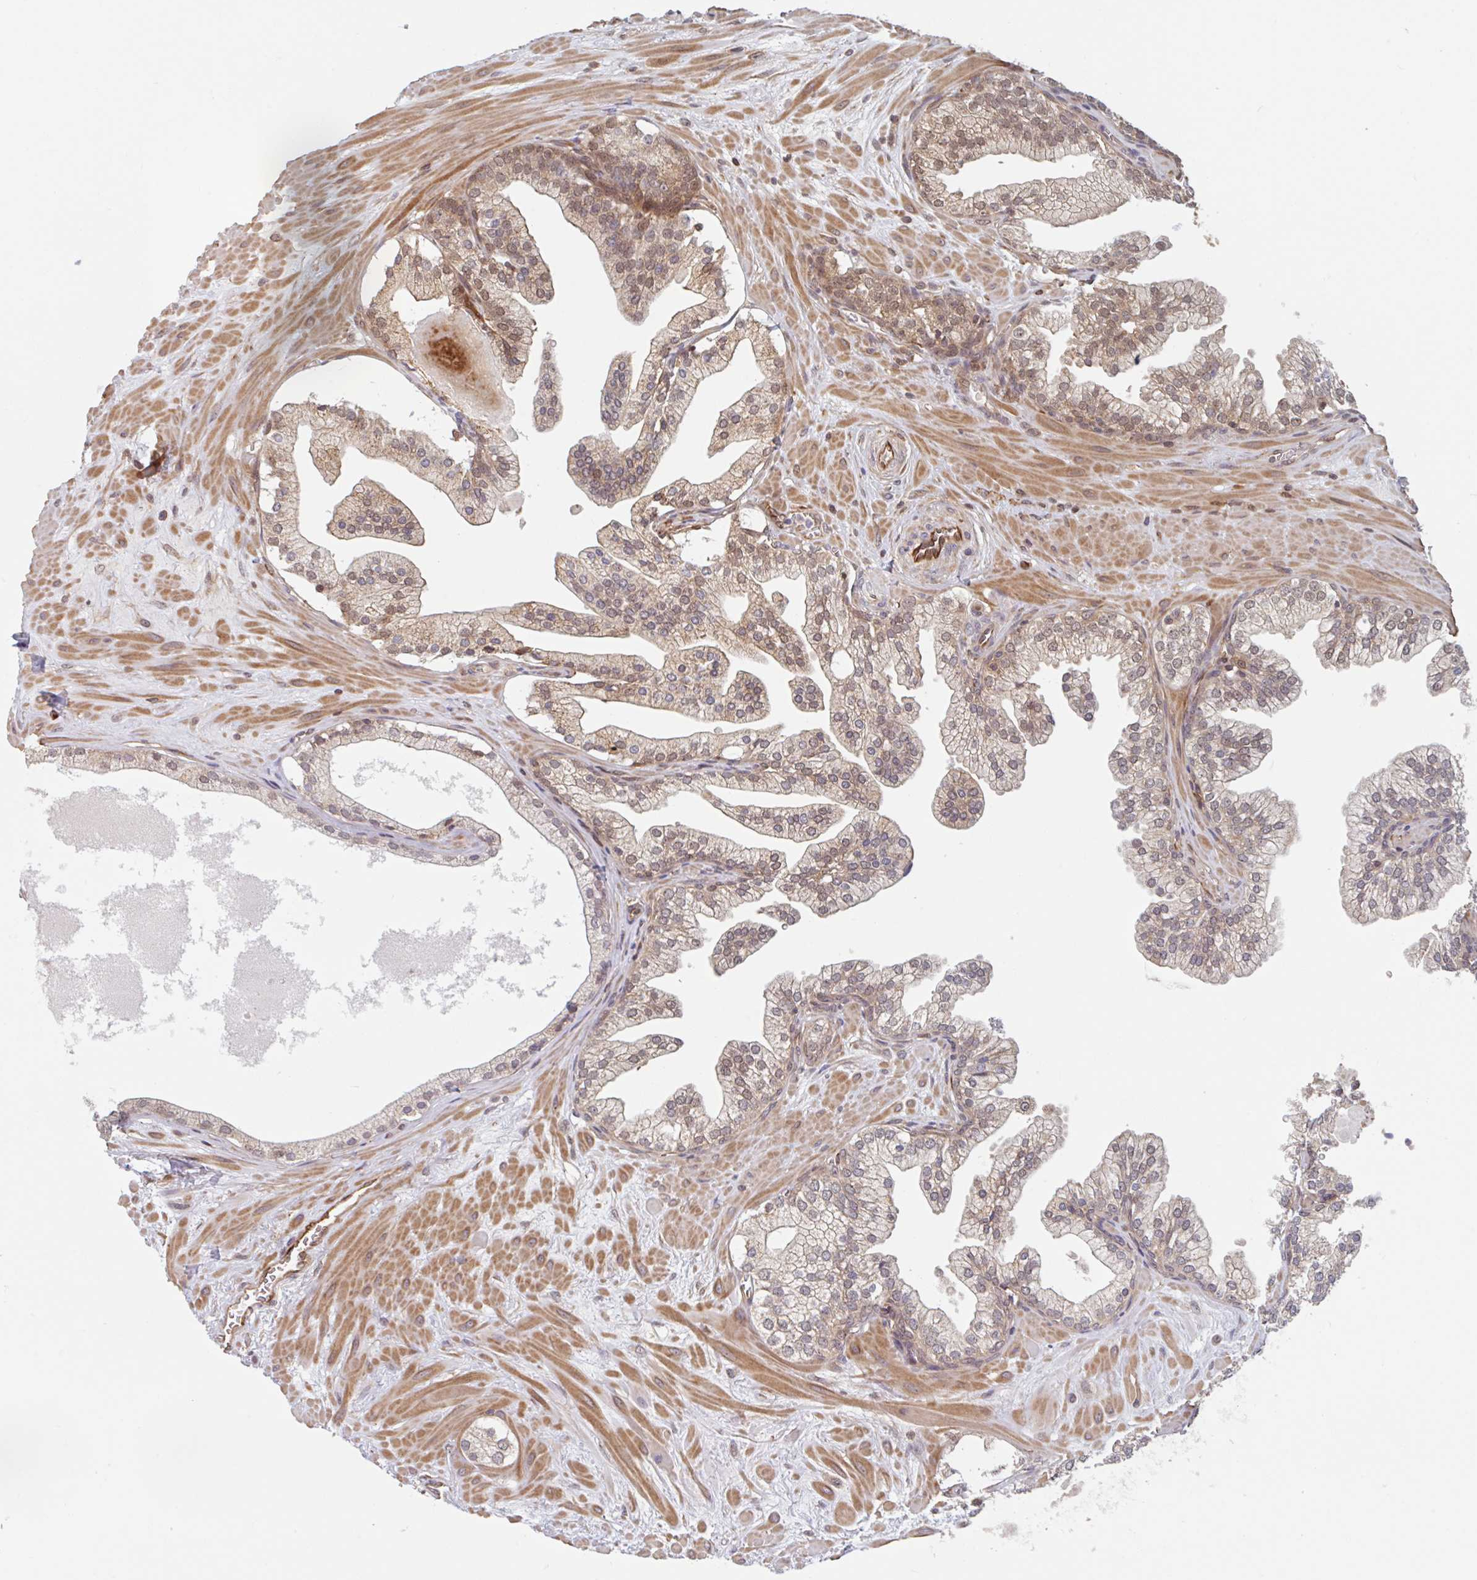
{"staining": {"intensity": "moderate", "quantity": "25%-75%", "location": "cytoplasmic/membranous,nuclear"}, "tissue": "prostate", "cell_type": "Glandular cells", "image_type": "normal", "snomed": [{"axis": "morphology", "description": "Normal tissue, NOS"}, {"axis": "topography", "description": "Prostate"}, {"axis": "topography", "description": "Peripheral nerve tissue"}], "caption": "Immunohistochemical staining of normal prostate shows 25%-75% levels of moderate cytoplasmic/membranous,nuclear protein staining in about 25%-75% of glandular cells.", "gene": "NUB1", "patient": {"sex": "male", "age": 61}}